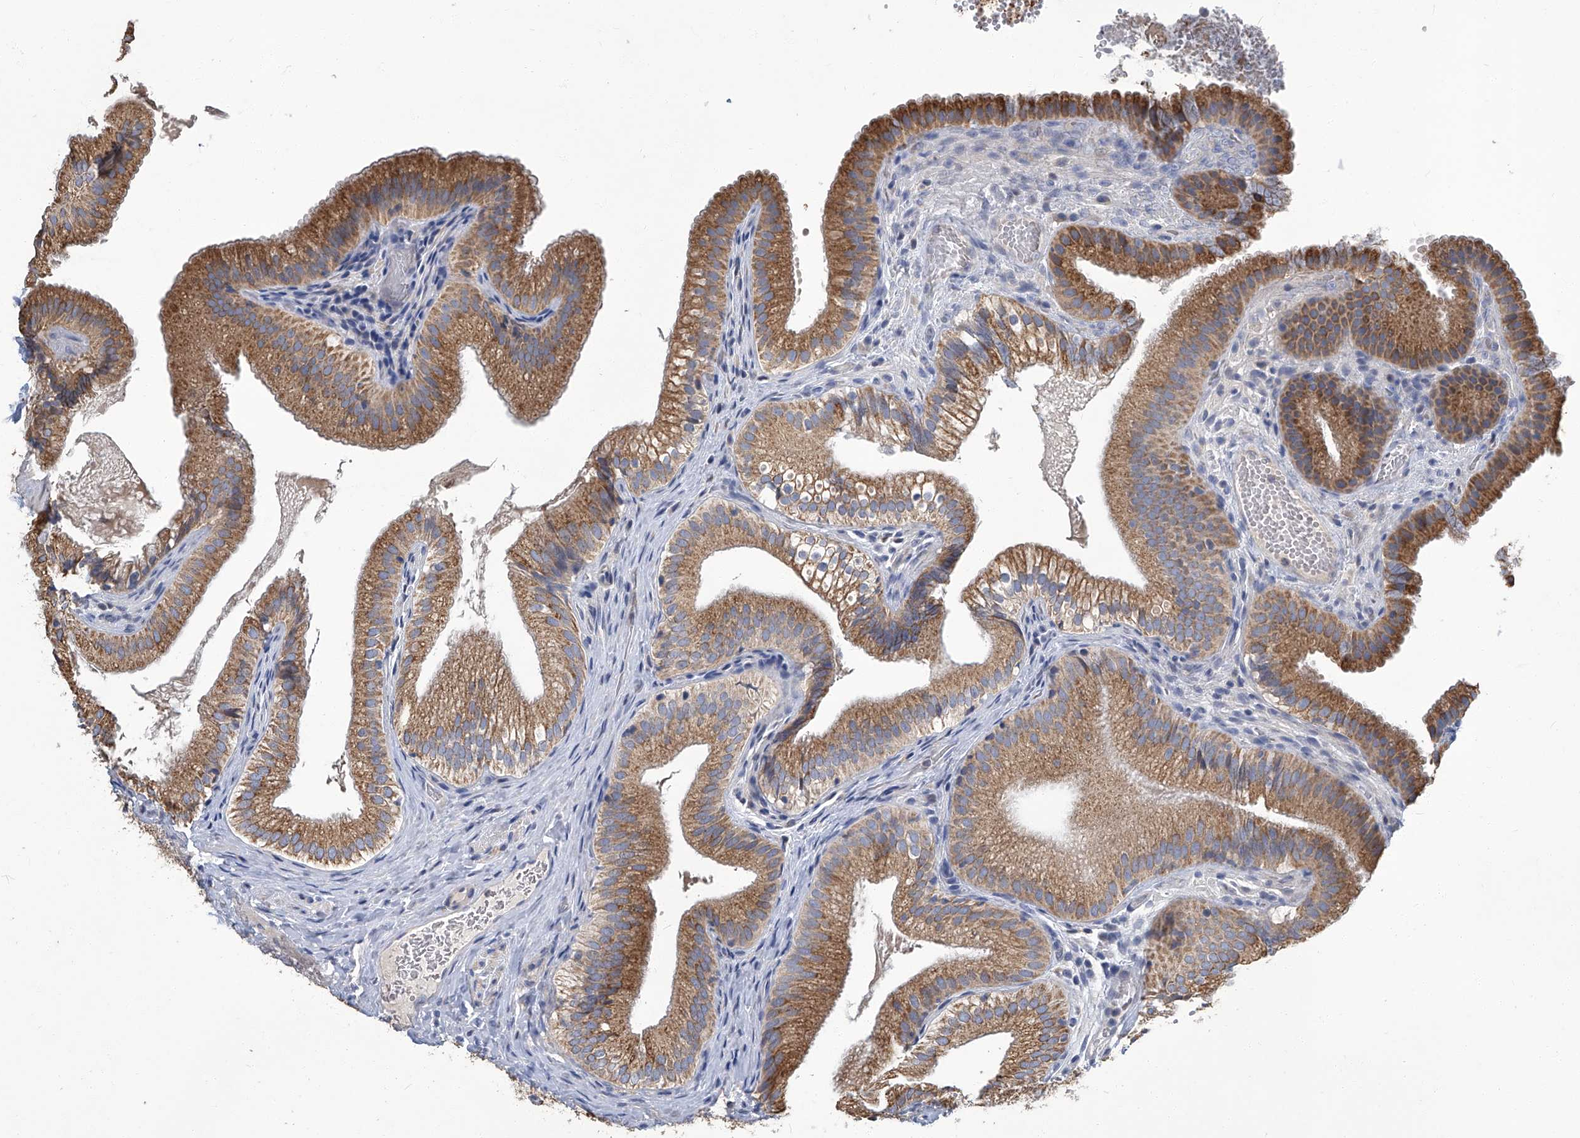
{"staining": {"intensity": "strong", "quantity": ">75%", "location": "cytoplasmic/membranous"}, "tissue": "gallbladder", "cell_type": "Glandular cells", "image_type": "normal", "snomed": [{"axis": "morphology", "description": "Normal tissue, NOS"}, {"axis": "topography", "description": "Gallbladder"}], "caption": "The photomicrograph exhibits immunohistochemical staining of benign gallbladder. There is strong cytoplasmic/membranous positivity is appreciated in about >75% of glandular cells.", "gene": "TGFBR1", "patient": {"sex": "female", "age": 30}}